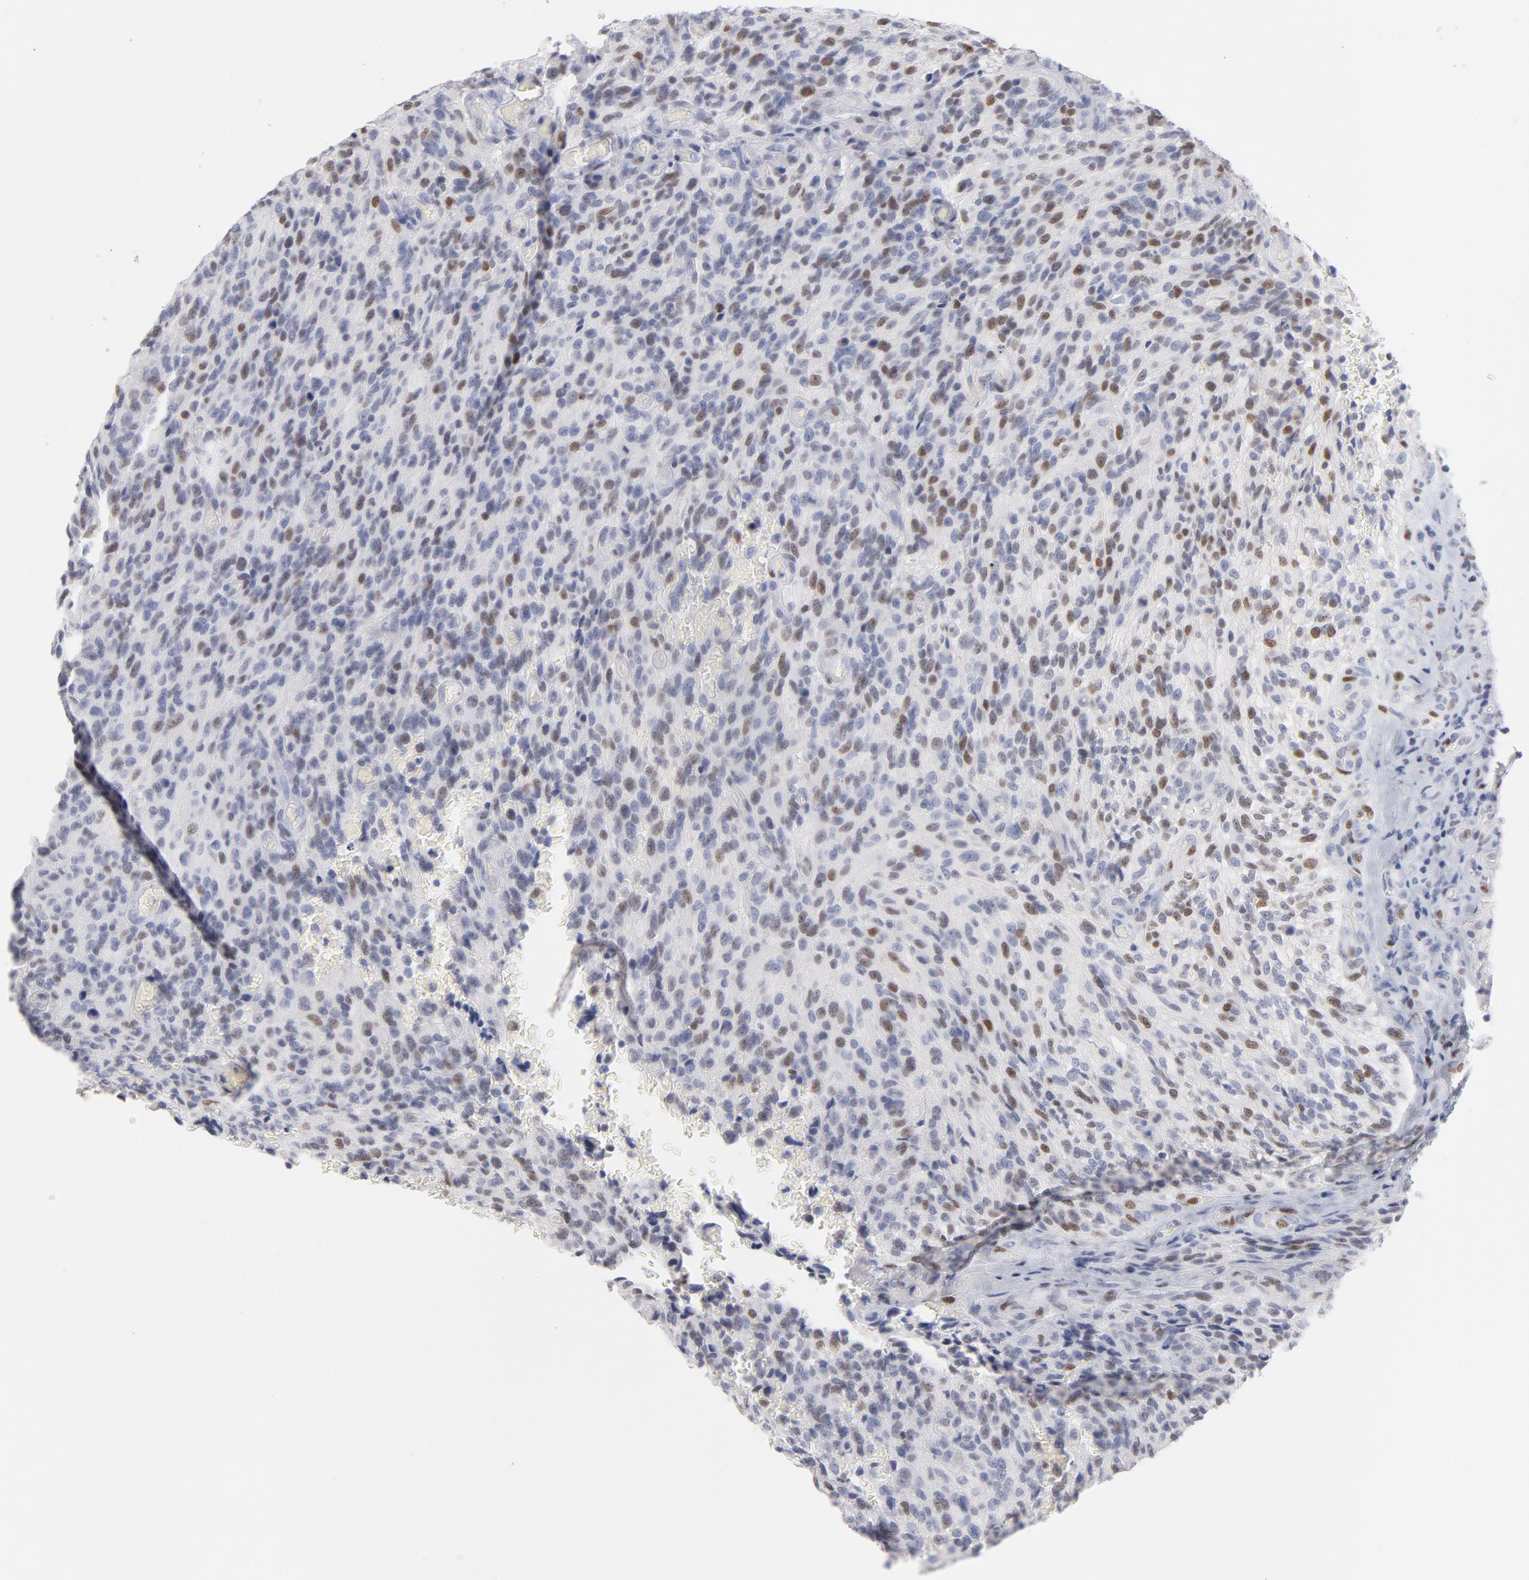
{"staining": {"intensity": "strong", "quantity": "<25%", "location": "nuclear"}, "tissue": "glioma", "cell_type": "Tumor cells", "image_type": "cancer", "snomed": [{"axis": "morphology", "description": "Normal tissue, NOS"}, {"axis": "morphology", "description": "Glioma, malignant, High grade"}, {"axis": "topography", "description": "Cerebral cortex"}], "caption": "A brown stain highlights strong nuclear positivity of a protein in malignant high-grade glioma tumor cells.", "gene": "MCM7", "patient": {"sex": "male", "age": 56}}